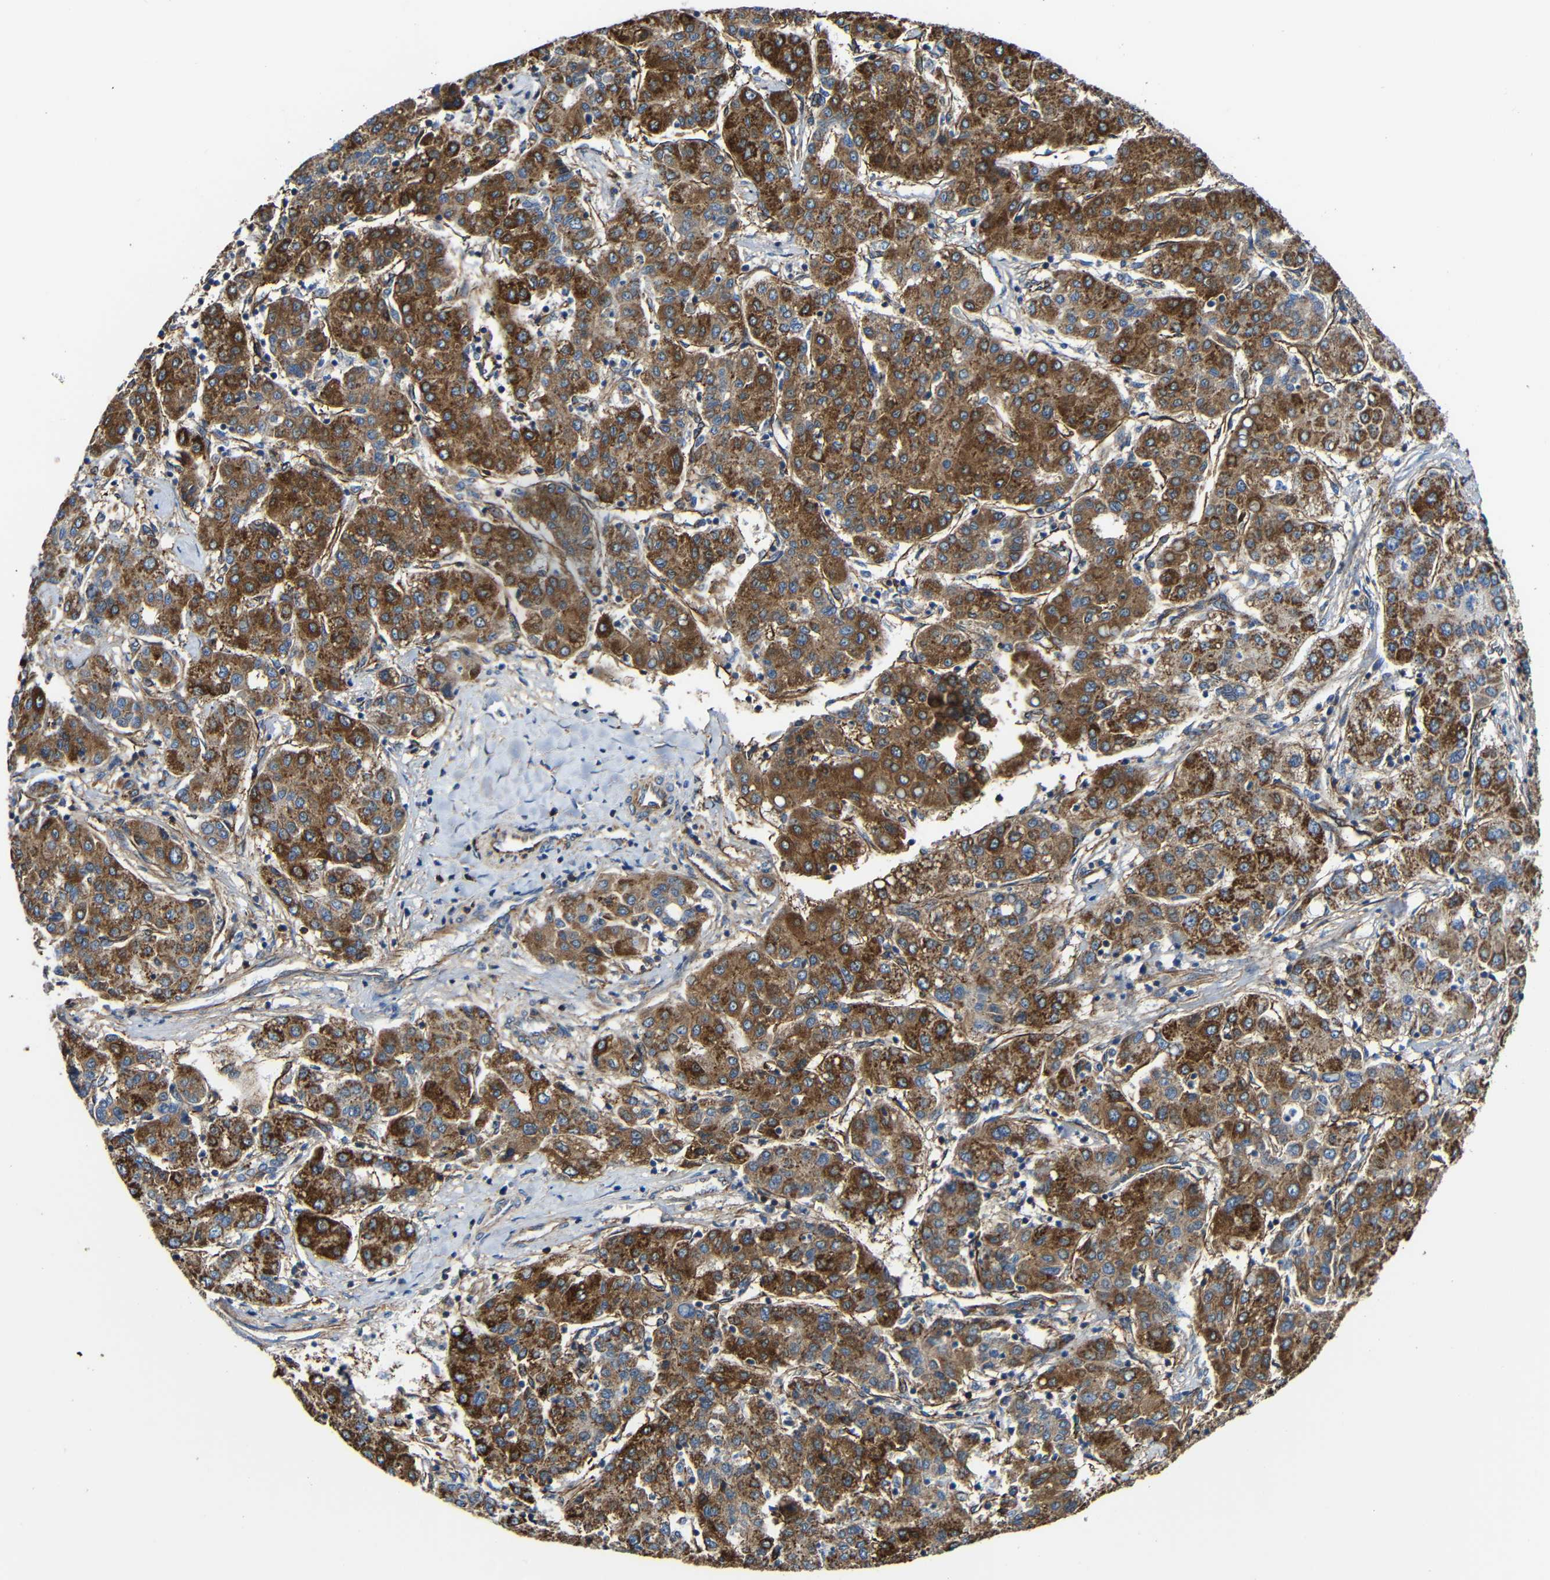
{"staining": {"intensity": "strong", "quantity": ">75%", "location": "cytoplasmic/membranous"}, "tissue": "liver cancer", "cell_type": "Tumor cells", "image_type": "cancer", "snomed": [{"axis": "morphology", "description": "Carcinoma, Hepatocellular, NOS"}, {"axis": "topography", "description": "Liver"}], "caption": "Strong cytoplasmic/membranous protein positivity is identified in about >75% of tumor cells in liver hepatocellular carcinoma.", "gene": "IGSF10", "patient": {"sex": "male", "age": 65}}